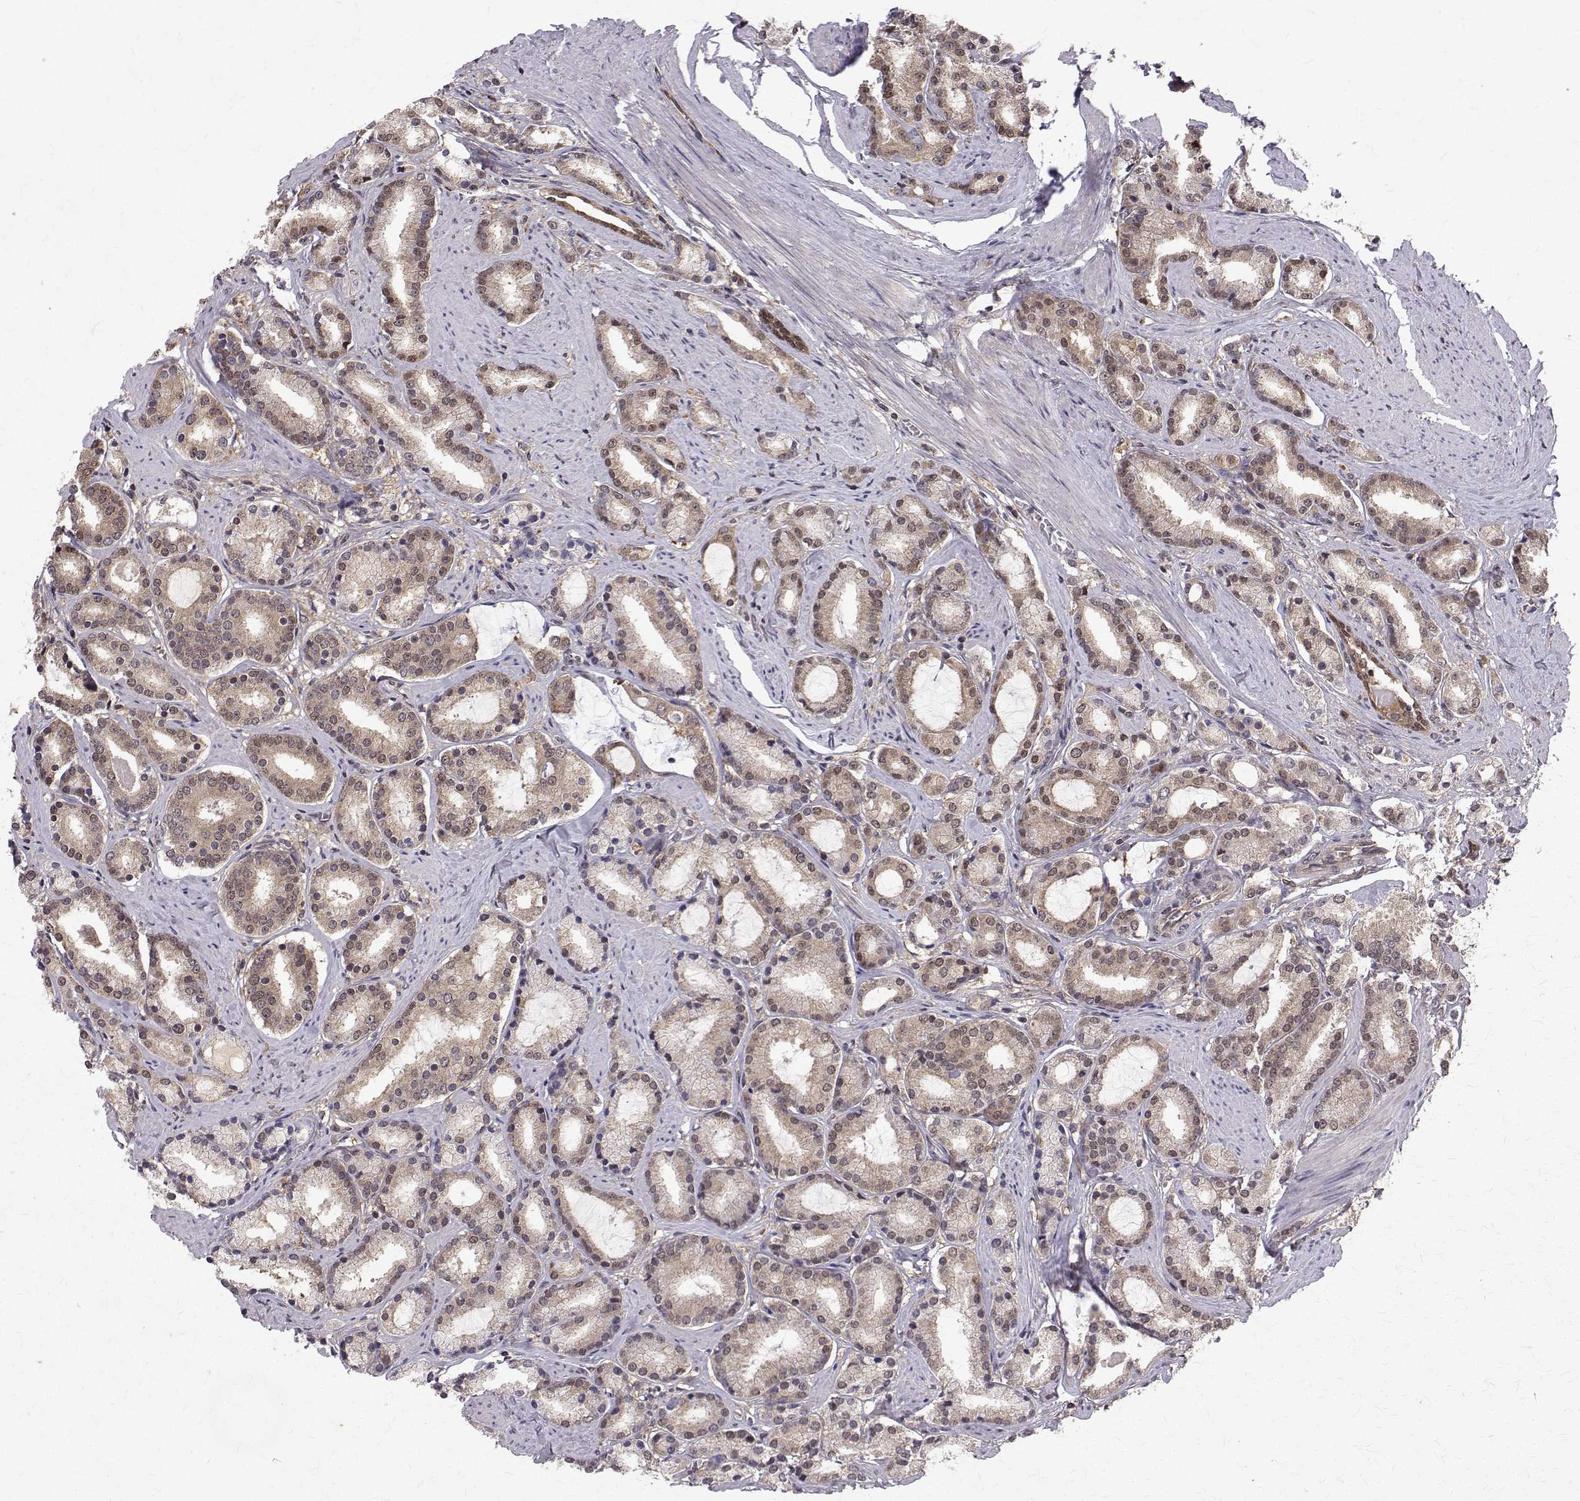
{"staining": {"intensity": "moderate", "quantity": ">75%", "location": "cytoplasmic/membranous,nuclear"}, "tissue": "prostate cancer", "cell_type": "Tumor cells", "image_type": "cancer", "snomed": [{"axis": "morphology", "description": "Adenocarcinoma, High grade"}, {"axis": "topography", "description": "Prostate"}], "caption": "This histopathology image demonstrates prostate cancer (adenocarcinoma (high-grade)) stained with immunohistochemistry to label a protein in brown. The cytoplasmic/membranous and nuclear of tumor cells show moderate positivity for the protein. Nuclei are counter-stained blue.", "gene": "NIF3L1", "patient": {"sex": "male", "age": 63}}